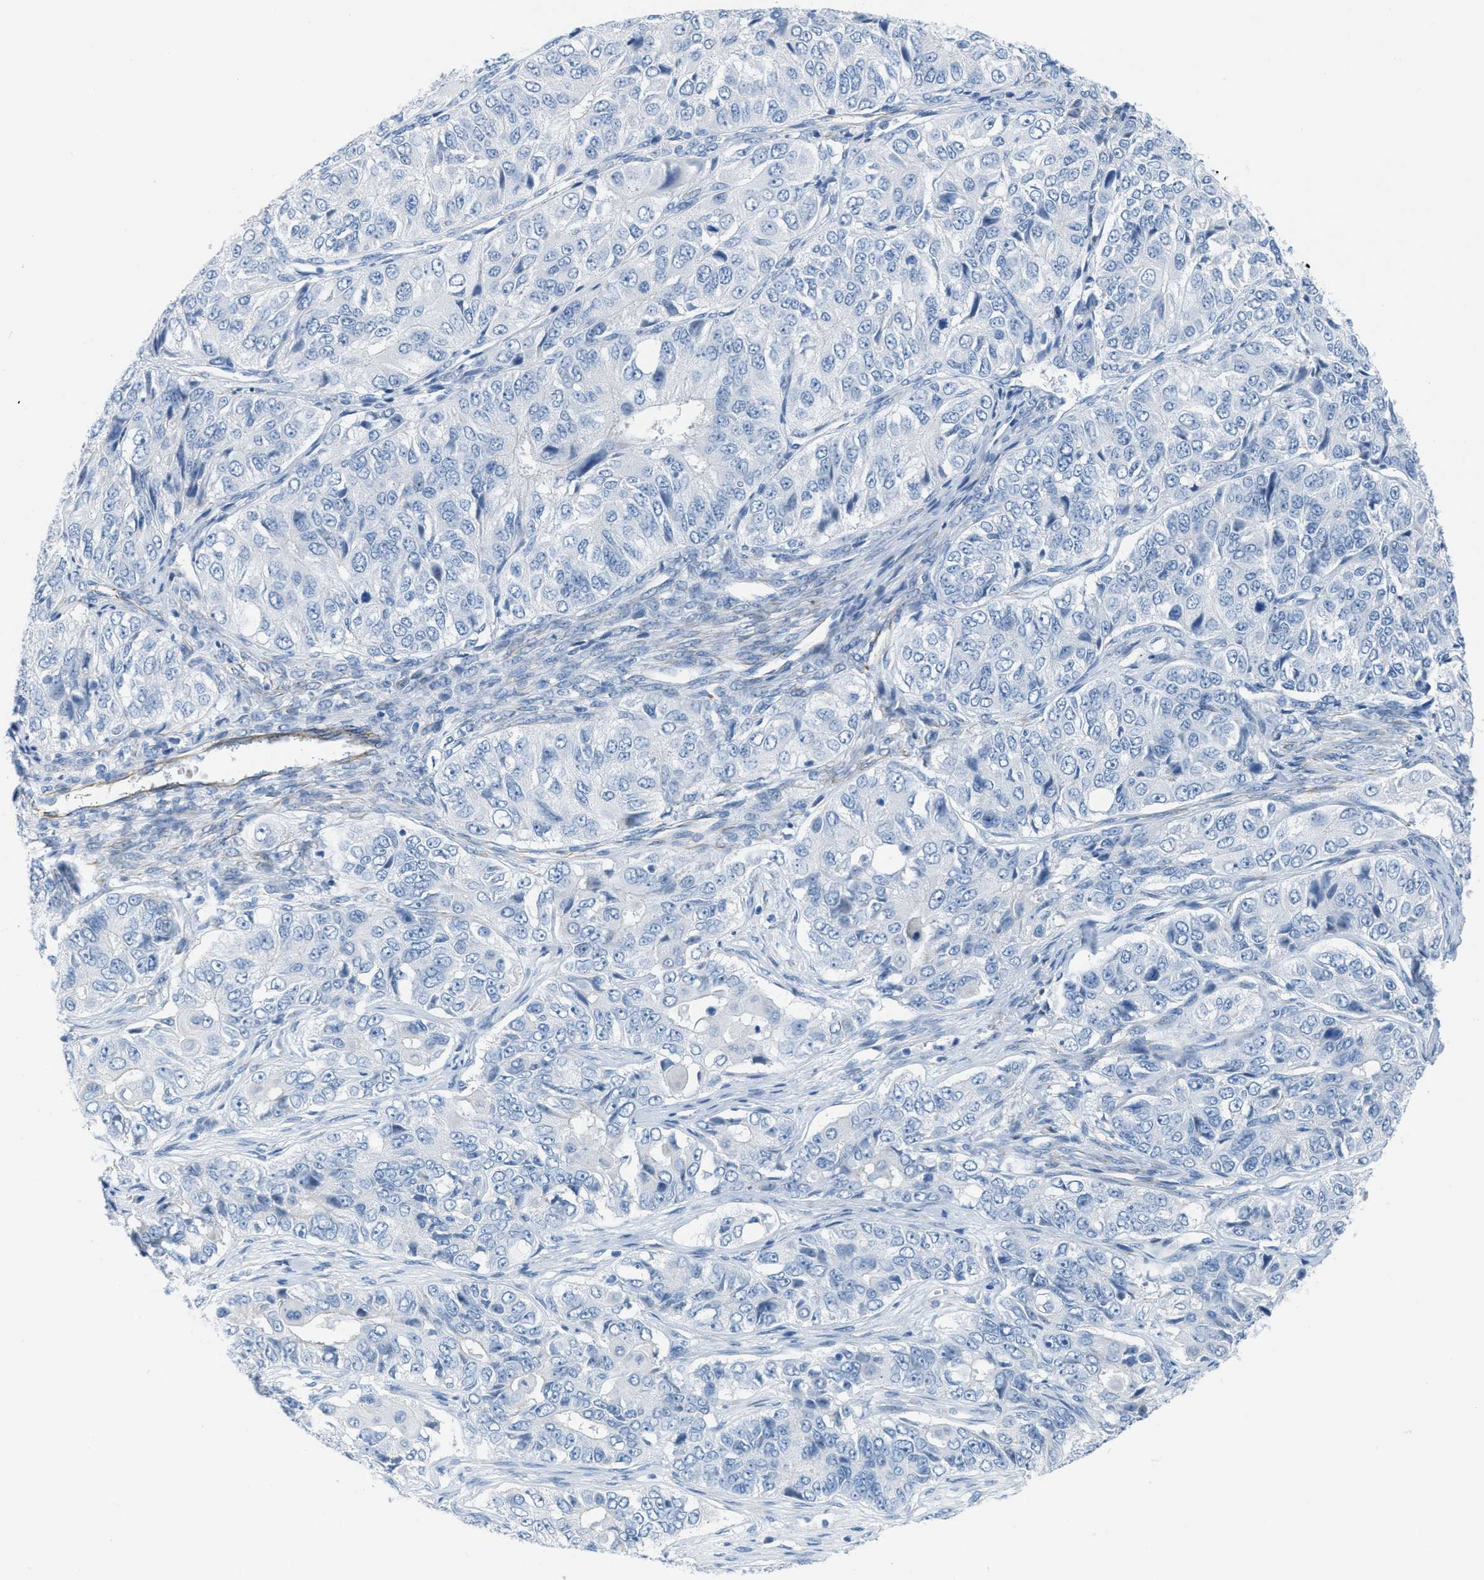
{"staining": {"intensity": "negative", "quantity": "none", "location": "none"}, "tissue": "ovarian cancer", "cell_type": "Tumor cells", "image_type": "cancer", "snomed": [{"axis": "morphology", "description": "Carcinoma, endometroid"}, {"axis": "topography", "description": "Ovary"}], "caption": "This is an immunohistochemistry micrograph of endometroid carcinoma (ovarian). There is no staining in tumor cells.", "gene": "SLC12A1", "patient": {"sex": "female", "age": 51}}